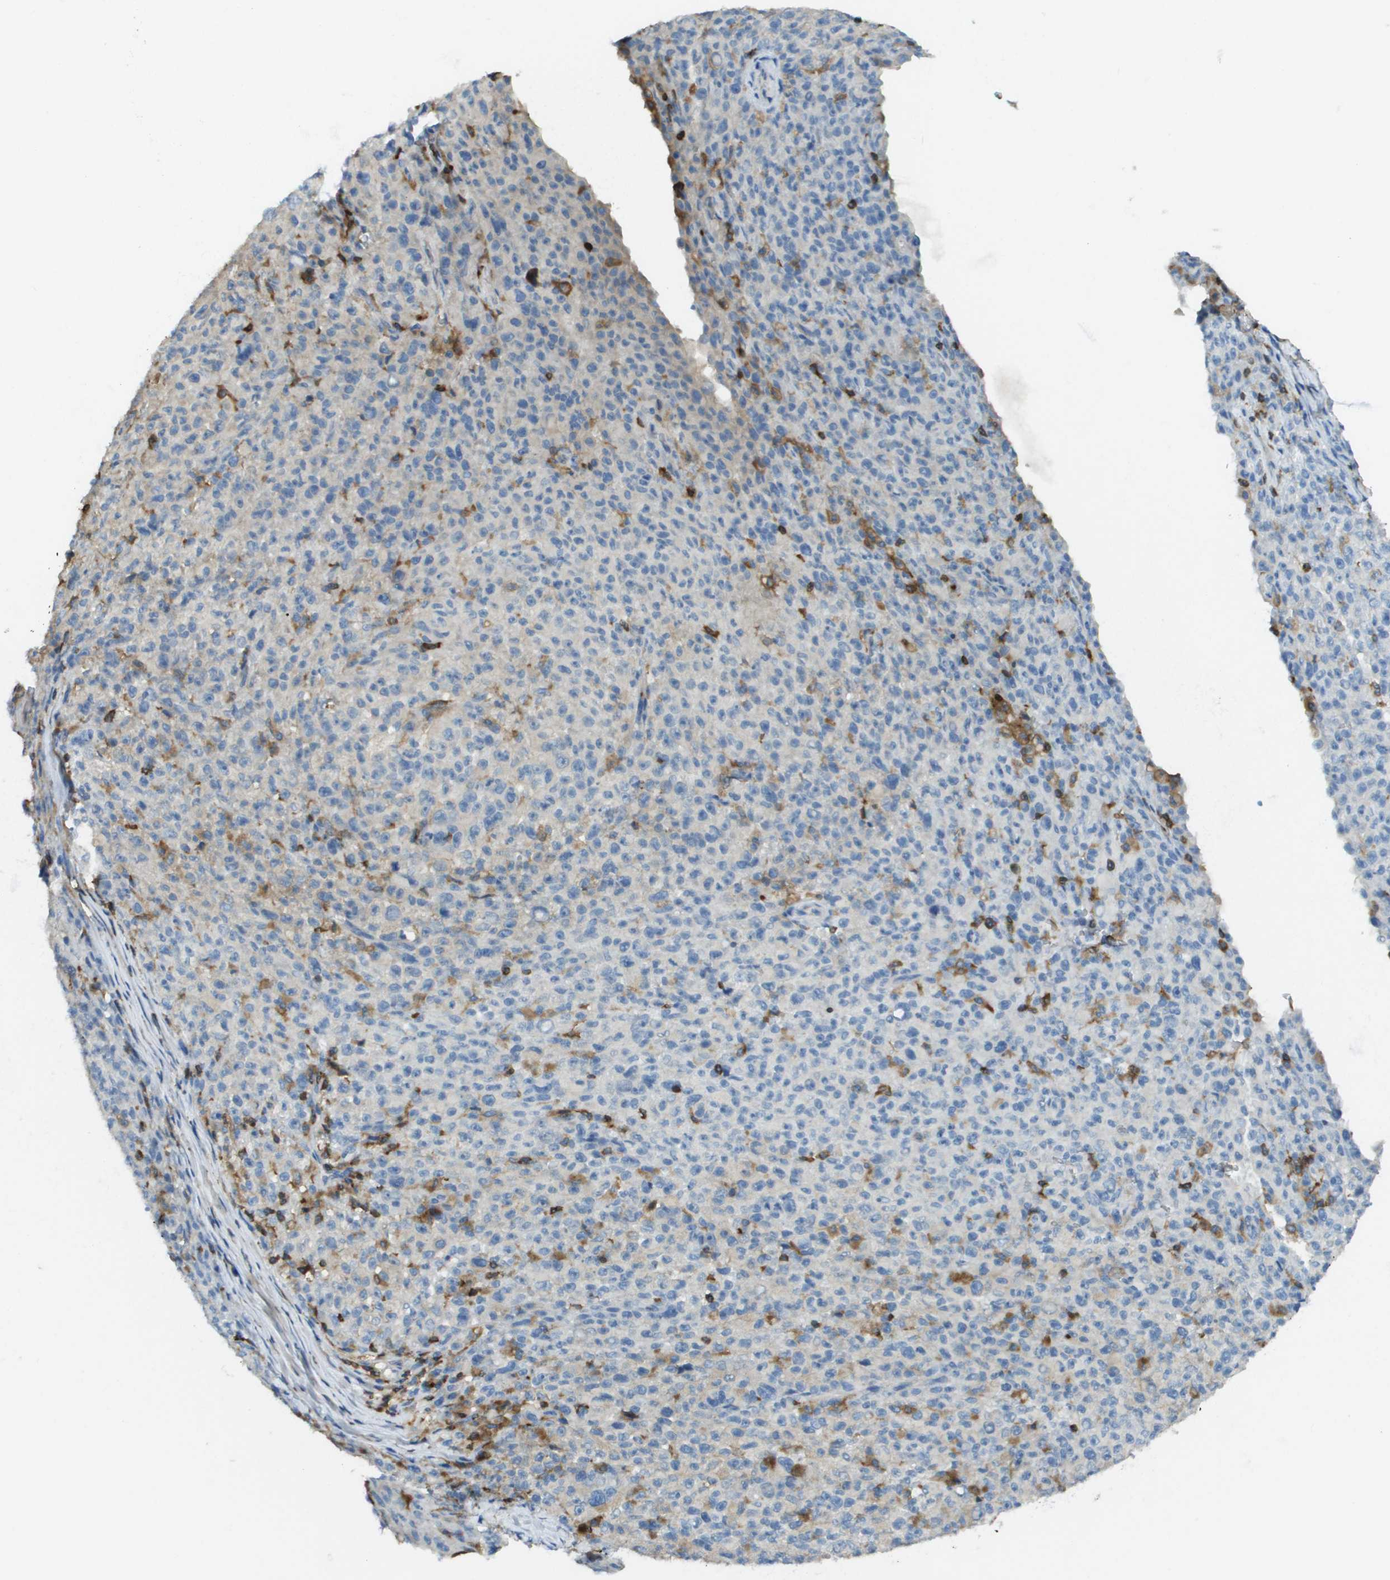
{"staining": {"intensity": "negative", "quantity": "none", "location": "none"}, "tissue": "melanoma", "cell_type": "Tumor cells", "image_type": "cancer", "snomed": [{"axis": "morphology", "description": "Malignant melanoma, NOS"}, {"axis": "topography", "description": "Skin"}], "caption": "Tumor cells are negative for protein expression in human malignant melanoma. (DAB immunohistochemistry (IHC) visualized using brightfield microscopy, high magnification).", "gene": "APBB1IP", "patient": {"sex": "female", "age": 82}}